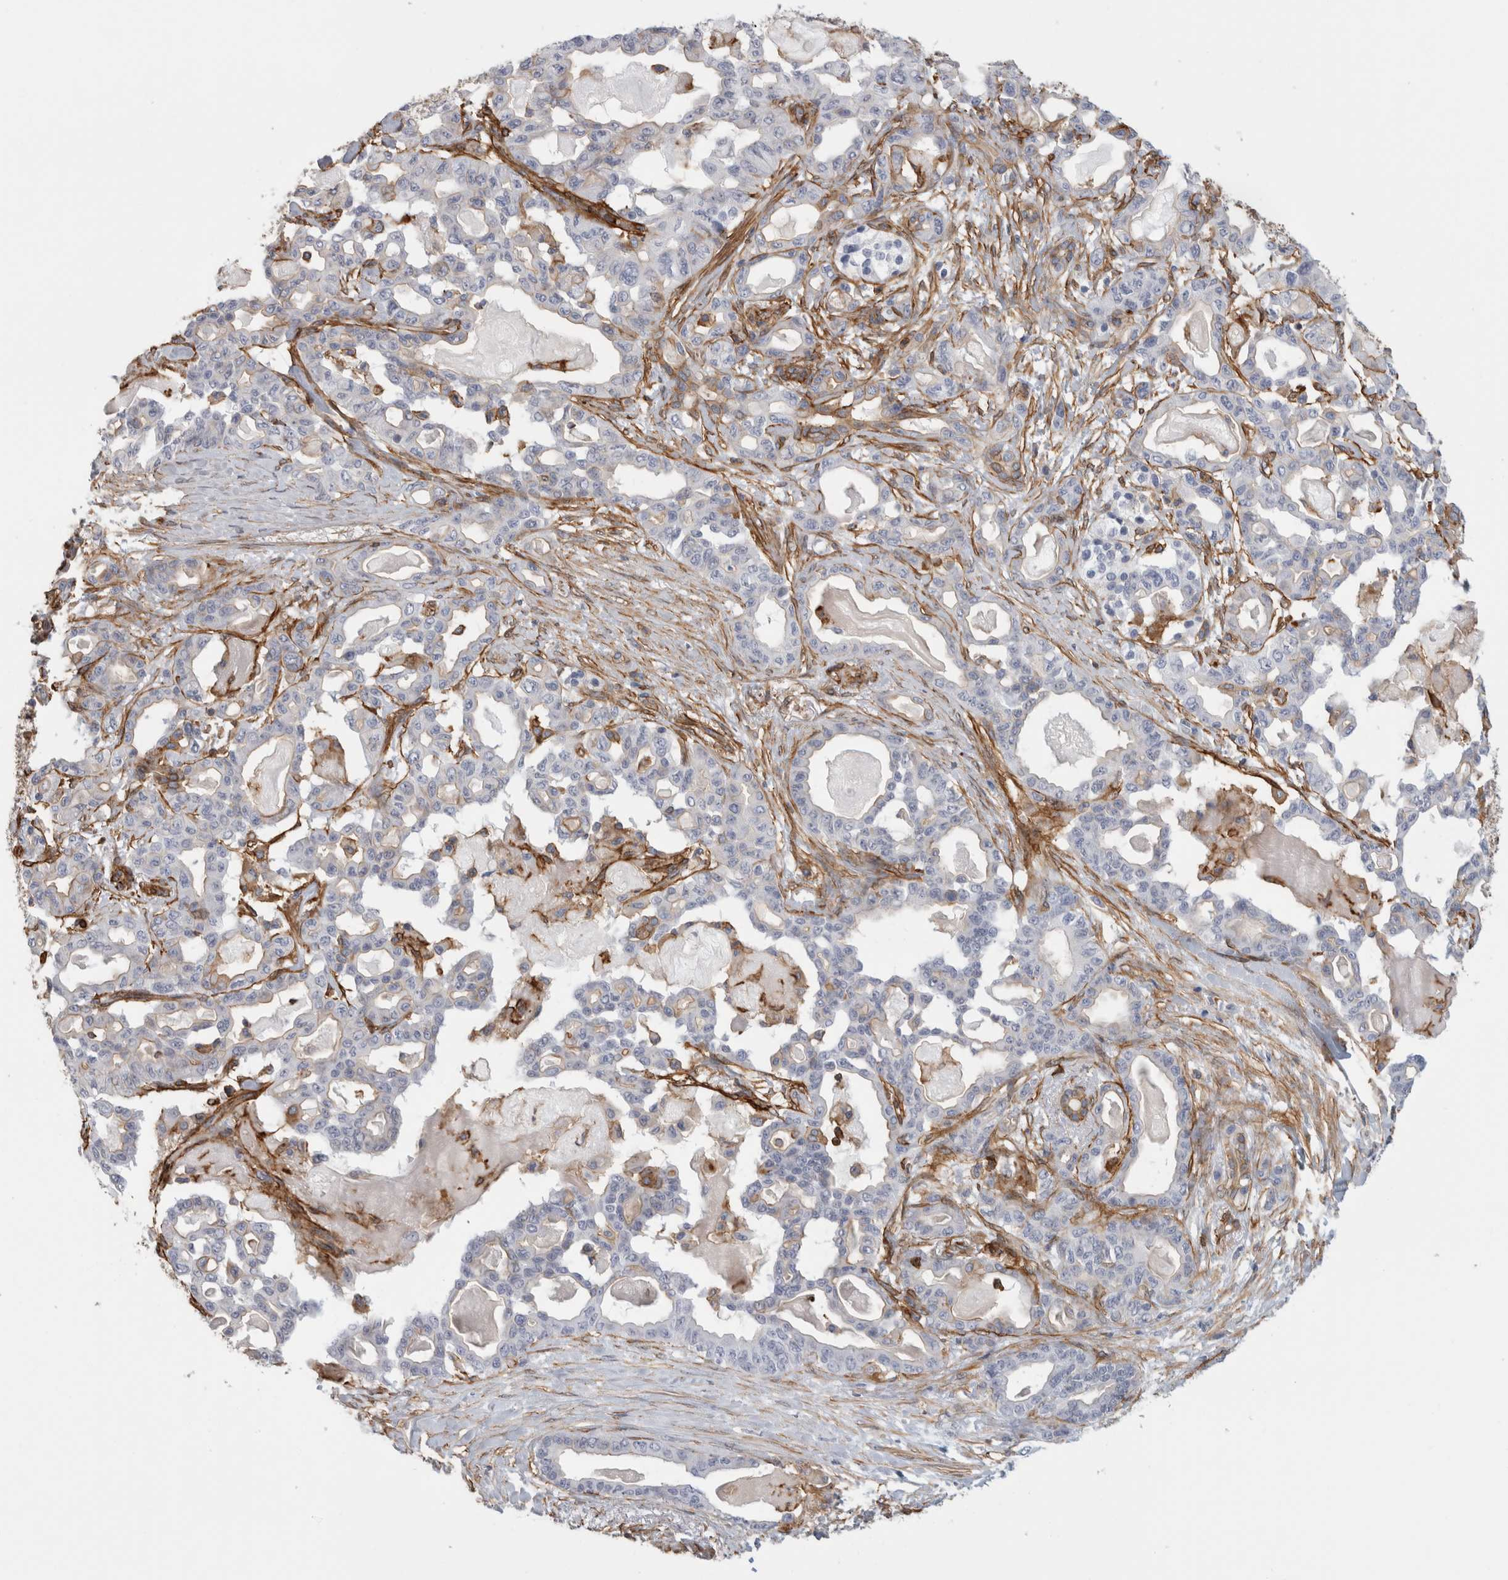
{"staining": {"intensity": "negative", "quantity": "none", "location": "none"}, "tissue": "pancreatic cancer", "cell_type": "Tumor cells", "image_type": "cancer", "snomed": [{"axis": "morphology", "description": "Adenocarcinoma, NOS"}, {"axis": "topography", "description": "Pancreas"}], "caption": "This is an immunohistochemistry histopathology image of human pancreatic cancer (adenocarcinoma). There is no expression in tumor cells.", "gene": "AHNAK", "patient": {"sex": "male", "age": 63}}